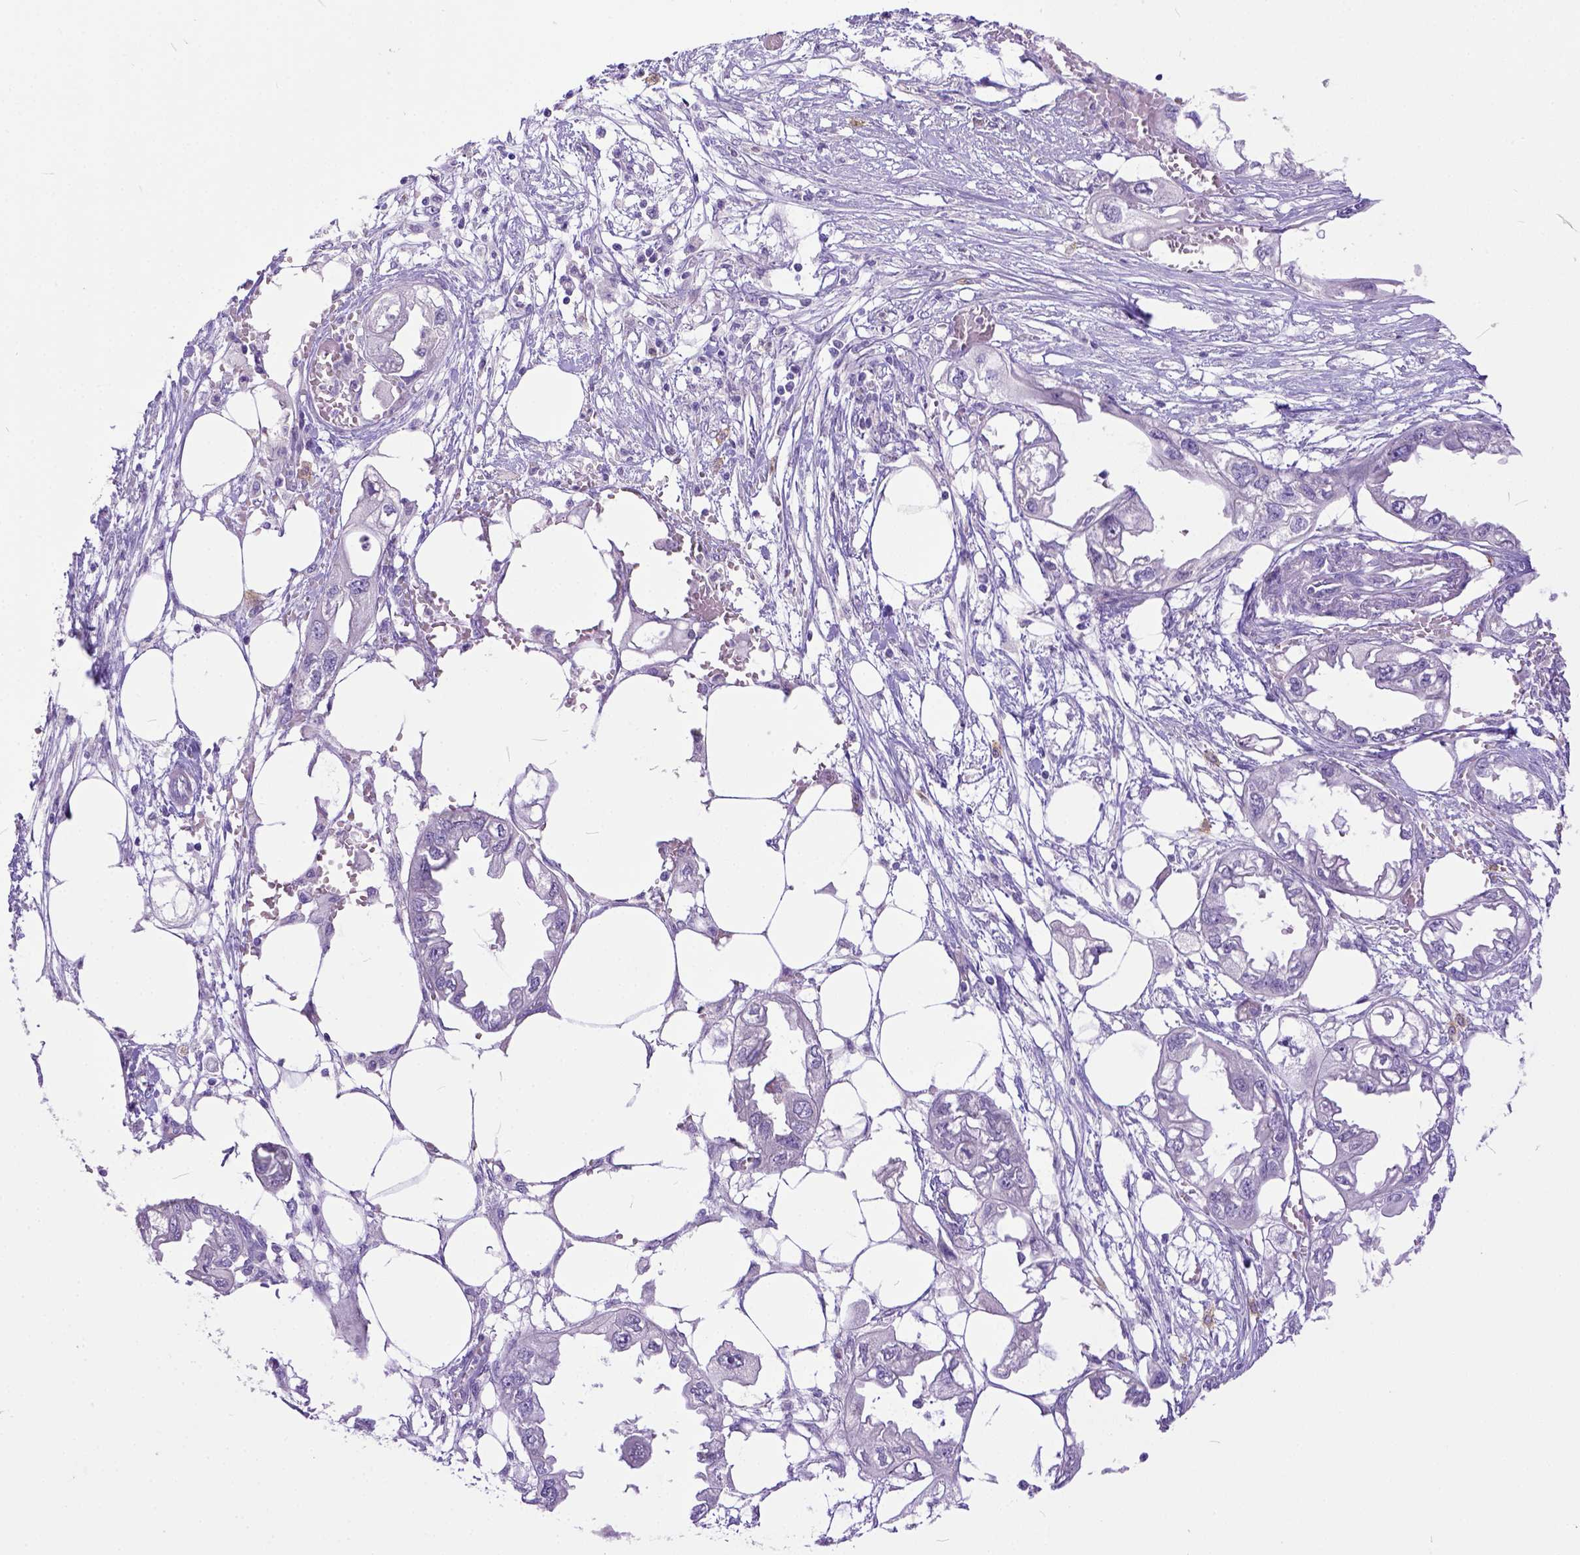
{"staining": {"intensity": "negative", "quantity": "none", "location": "none"}, "tissue": "endometrial cancer", "cell_type": "Tumor cells", "image_type": "cancer", "snomed": [{"axis": "morphology", "description": "Adenocarcinoma, NOS"}, {"axis": "morphology", "description": "Adenocarcinoma, metastatic, NOS"}, {"axis": "topography", "description": "Adipose tissue"}, {"axis": "topography", "description": "Endometrium"}], "caption": "DAB (3,3'-diaminobenzidine) immunohistochemical staining of human metastatic adenocarcinoma (endometrial) exhibits no significant staining in tumor cells. (IHC, brightfield microscopy, high magnification).", "gene": "KIT", "patient": {"sex": "female", "age": 67}}